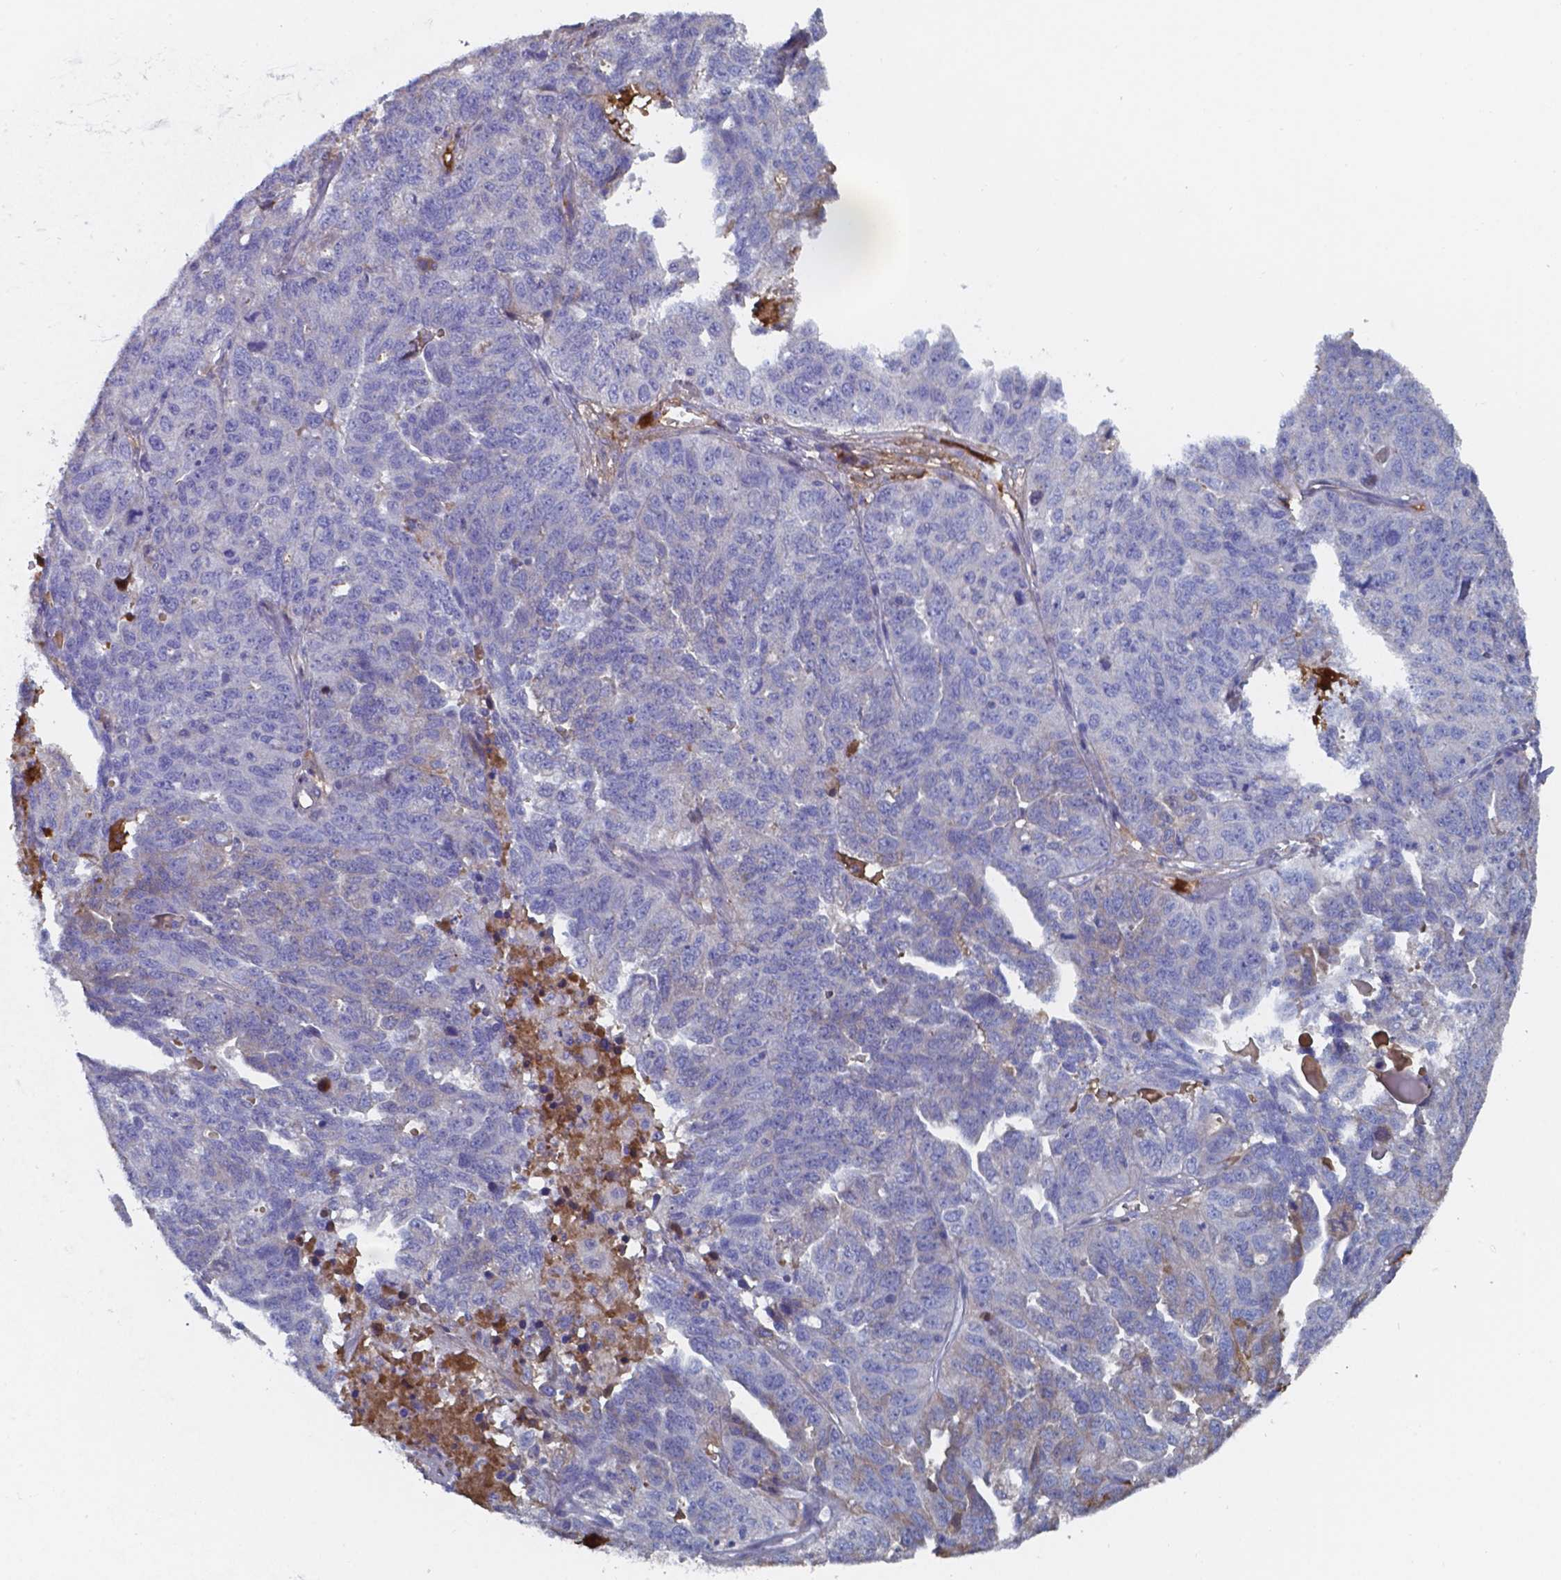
{"staining": {"intensity": "negative", "quantity": "none", "location": "none"}, "tissue": "ovarian cancer", "cell_type": "Tumor cells", "image_type": "cancer", "snomed": [{"axis": "morphology", "description": "Cystadenocarcinoma, serous, NOS"}, {"axis": "topography", "description": "Ovary"}], "caption": "Tumor cells show no significant positivity in ovarian cancer.", "gene": "BTBD17", "patient": {"sex": "female", "age": 71}}